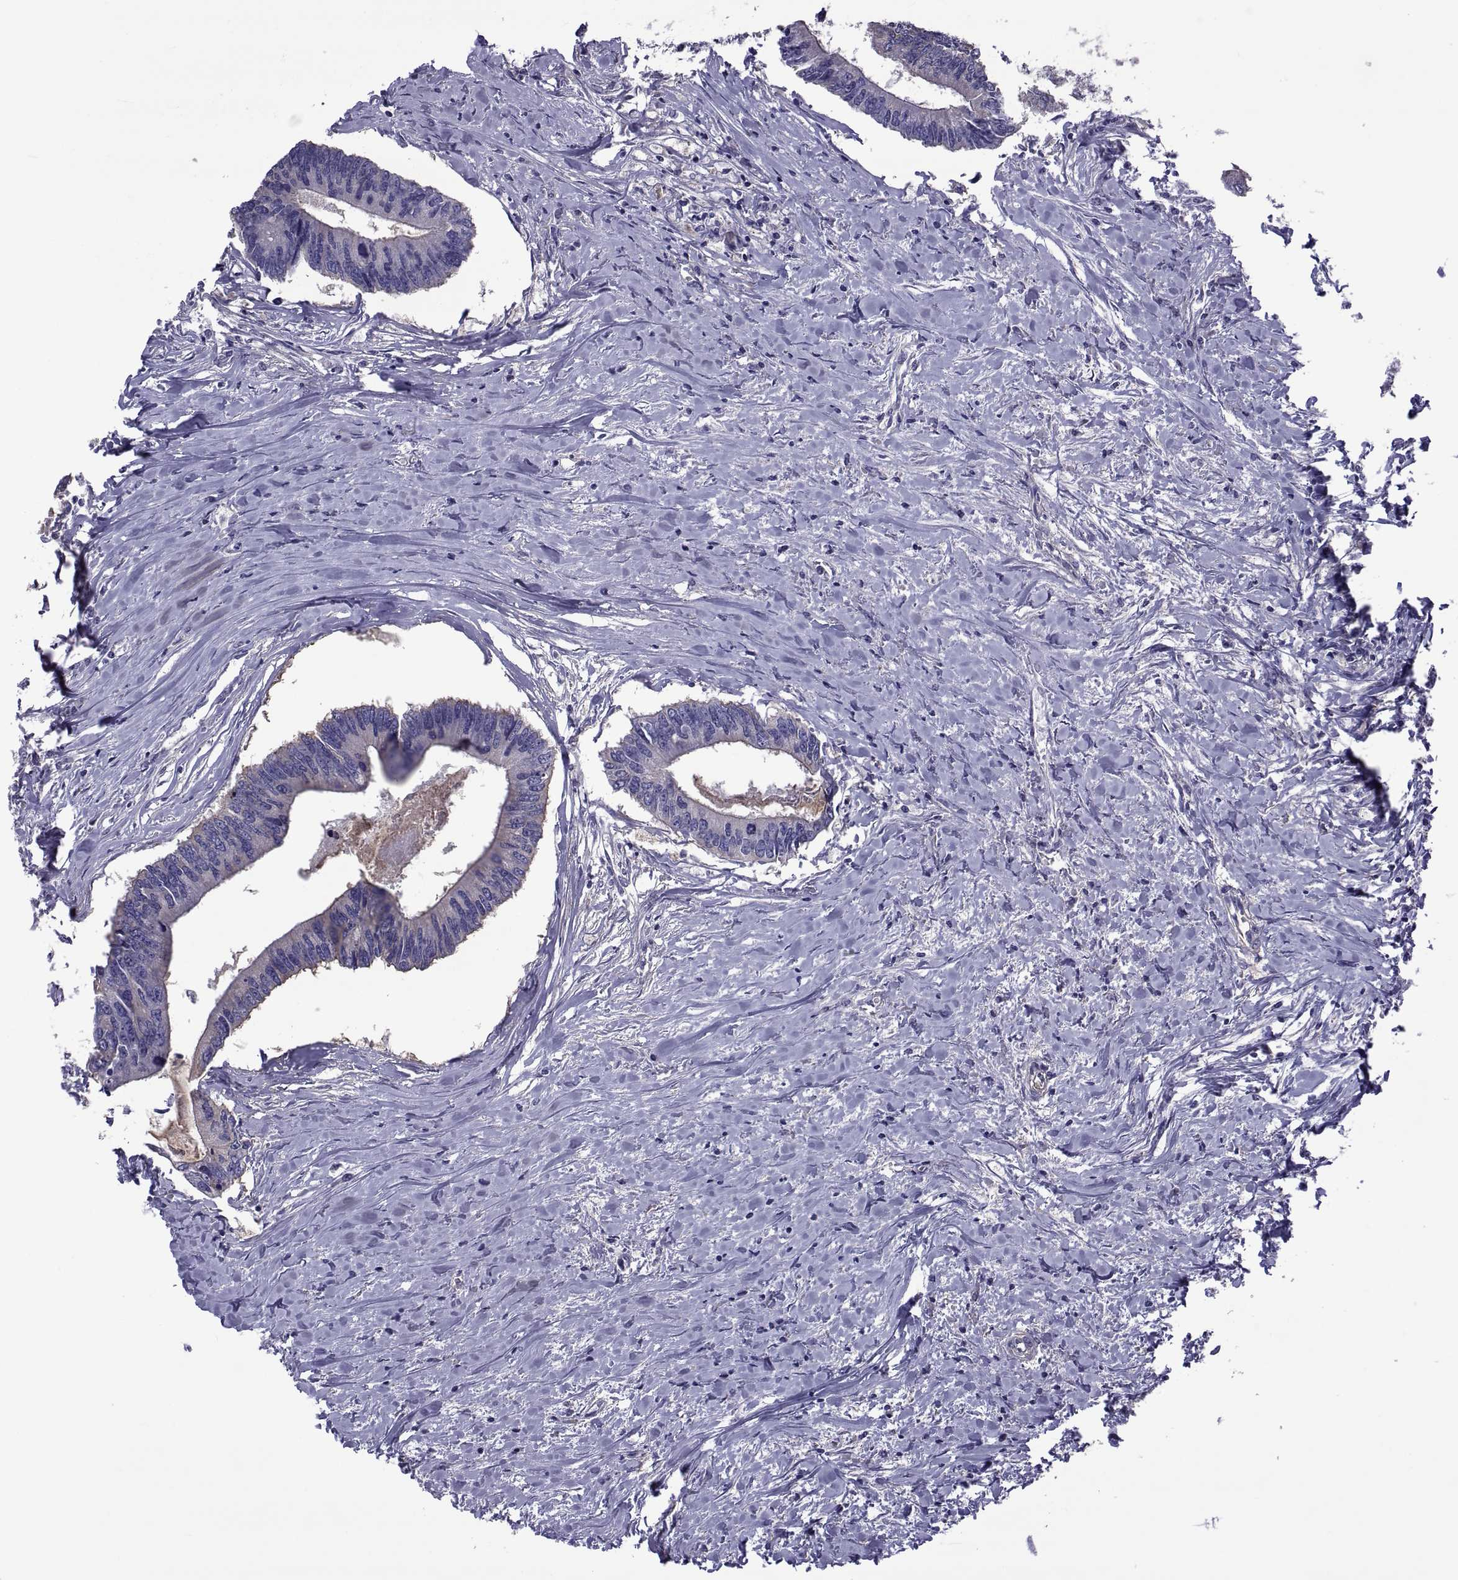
{"staining": {"intensity": "negative", "quantity": "none", "location": "none"}, "tissue": "colorectal cancer", "cell_type": "Tumor cells", "image_type": "cancer", "snomed": [{"axis": "morphology", "description": "Adenocarcinoma, NOS"}, {"axis": "topography", "description": "Colon"}], "caption": "Immunohistochemical staining of human adenocarcinoma (colorectal) reveals no significant expression in tumor cells. Brightfield microscopy of immunohistochemistry (IHC) stained with DAB (3,3'-diaminobenzidine) (brown) and hematoxylin (blue), captured at high magnification.", "gene": "TMC3", "patient": {"sex": "male", "age": 53}}